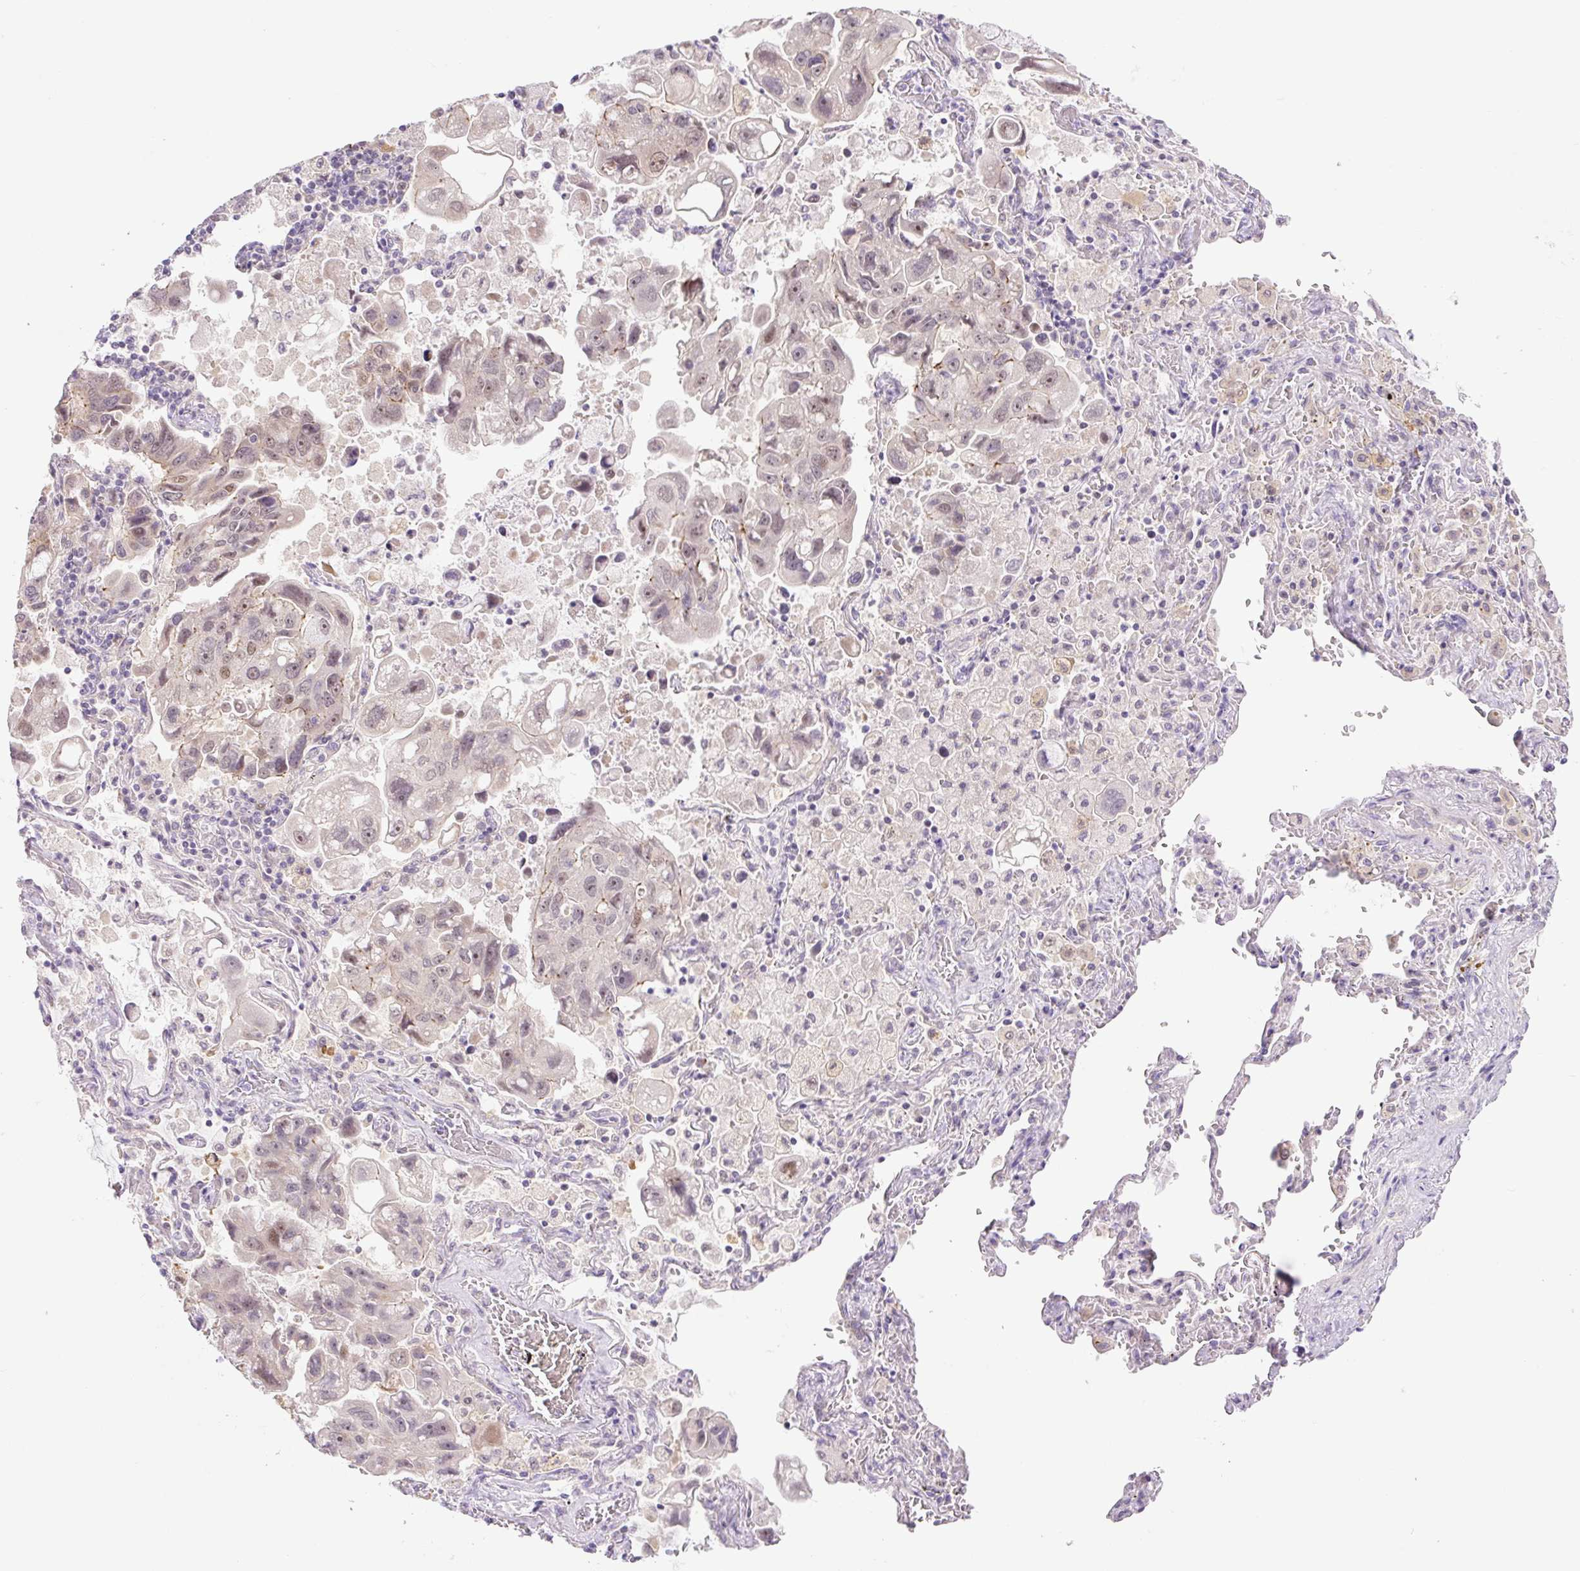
{"staining": {"intensity": "weak", "quantity": "<25%", "location": "nuclear"}, "tissue": "lung cancer", "cell_type": "Tumor cells", "image_type": "cancer", "snomed": [{"axis": "morphology", "description": "Adenocarcinoma, NOS"}, {"axis": "topography", "description": "Lung"}], "caption": "IHC micrograph of neoplastic tissue: lung cancer stained with DAB (3,3'-diaminobenzidine) reveals no significant protein positivity in tumor cells.", "gene": "ICE1", "patient": {"sex": "male", "age": 64}}